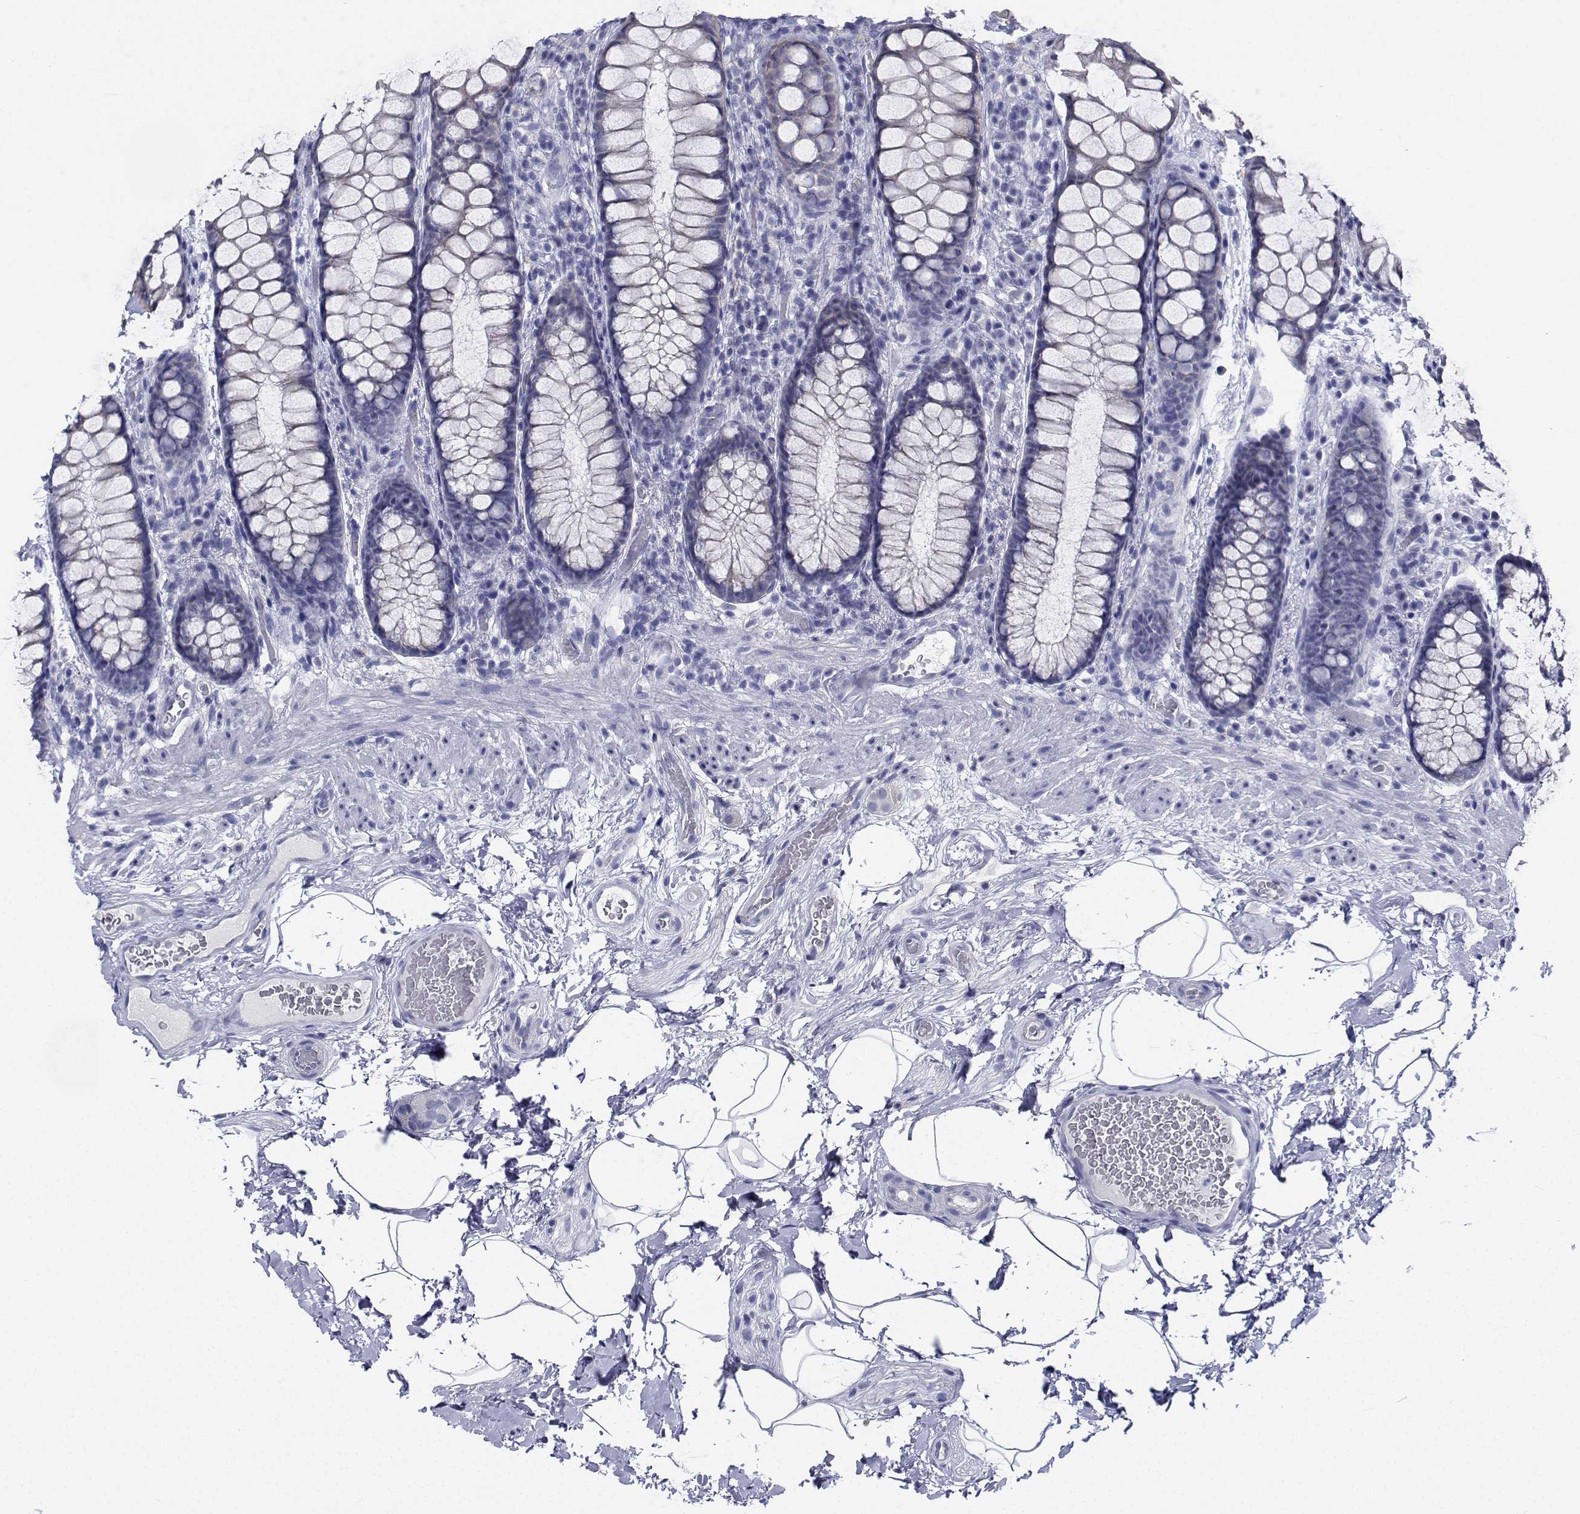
{"staining": {"intensity": "negative", "quantity": "none", "location": "none"}, "tissue": "rectum", "cell_type": "Glandular cells", "image_type": "normal", "snomed": [{"axis": "morphology", "description": "Normal tissue, NOS"}, {"axis": "topography", "description": "Rectum"}], "caption": "Glandular cells are negative for brown protein staining in benign rectum. (Immunohistochemistry (ihc), brightfield microscopy, high magnification).", "gene": "CDHR3", "patient": {"sex": "female", "age": 62}}